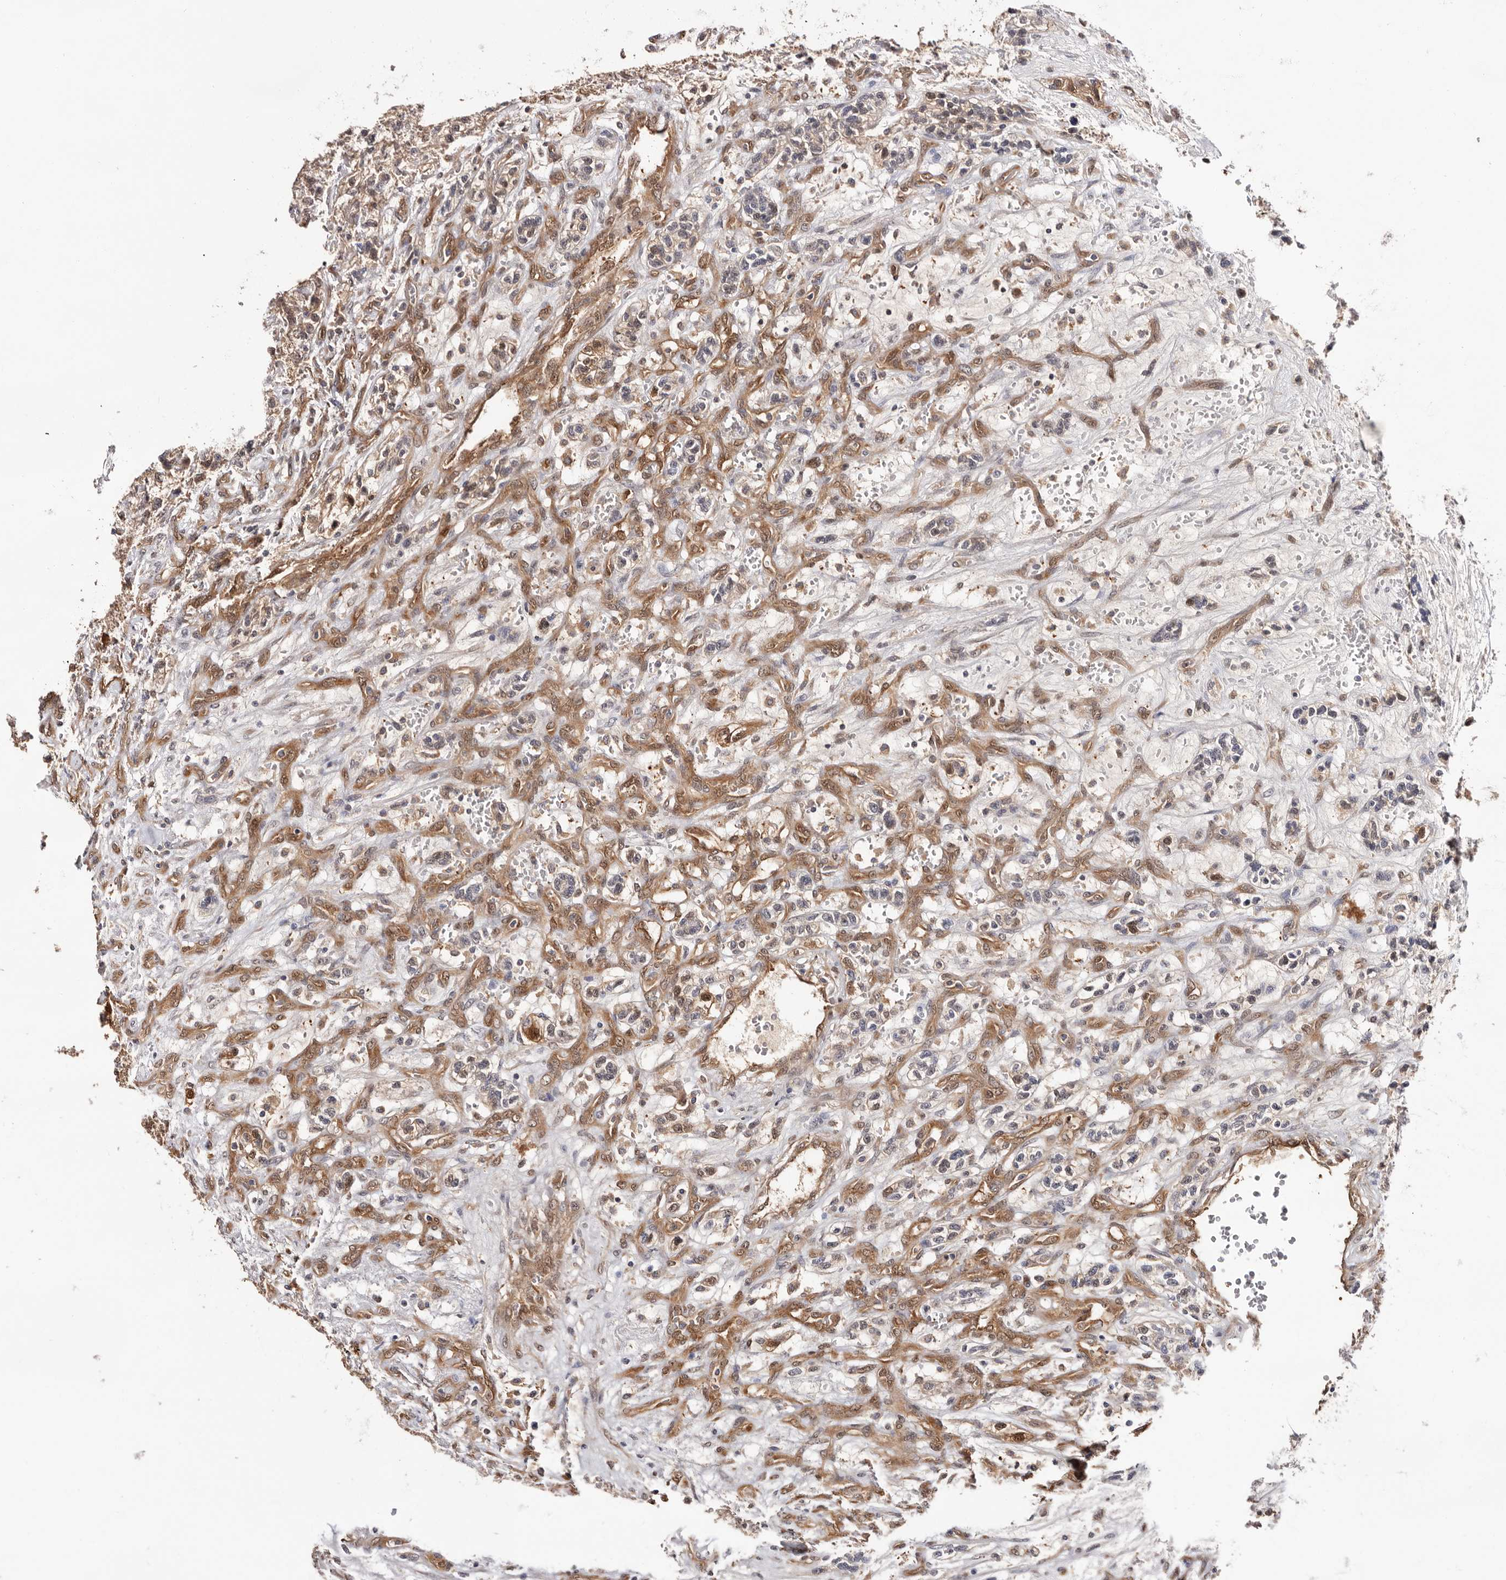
{"staining": {"intensity": "moderate", "quantity": ">75%", "location": "cytoplasmic/membranous,nuclear"}, "tissue": "renal cancer", "cell_type": "Tumor cells", "image_type": "cancer", "snomed": [{"axis": "morphology", "description": "Adenocarcinoma, NOS"}, {"axis": "topography", "description": "Kidney"}], "caption": "A medium amount of moderate cytoplasmic/membranous and nuclear staining is seen in about >75% of tumor cells in renal adenocarcinoma tissue.", "gene": "TP53I3", "patient": {"sex": "female", "age": 57}}